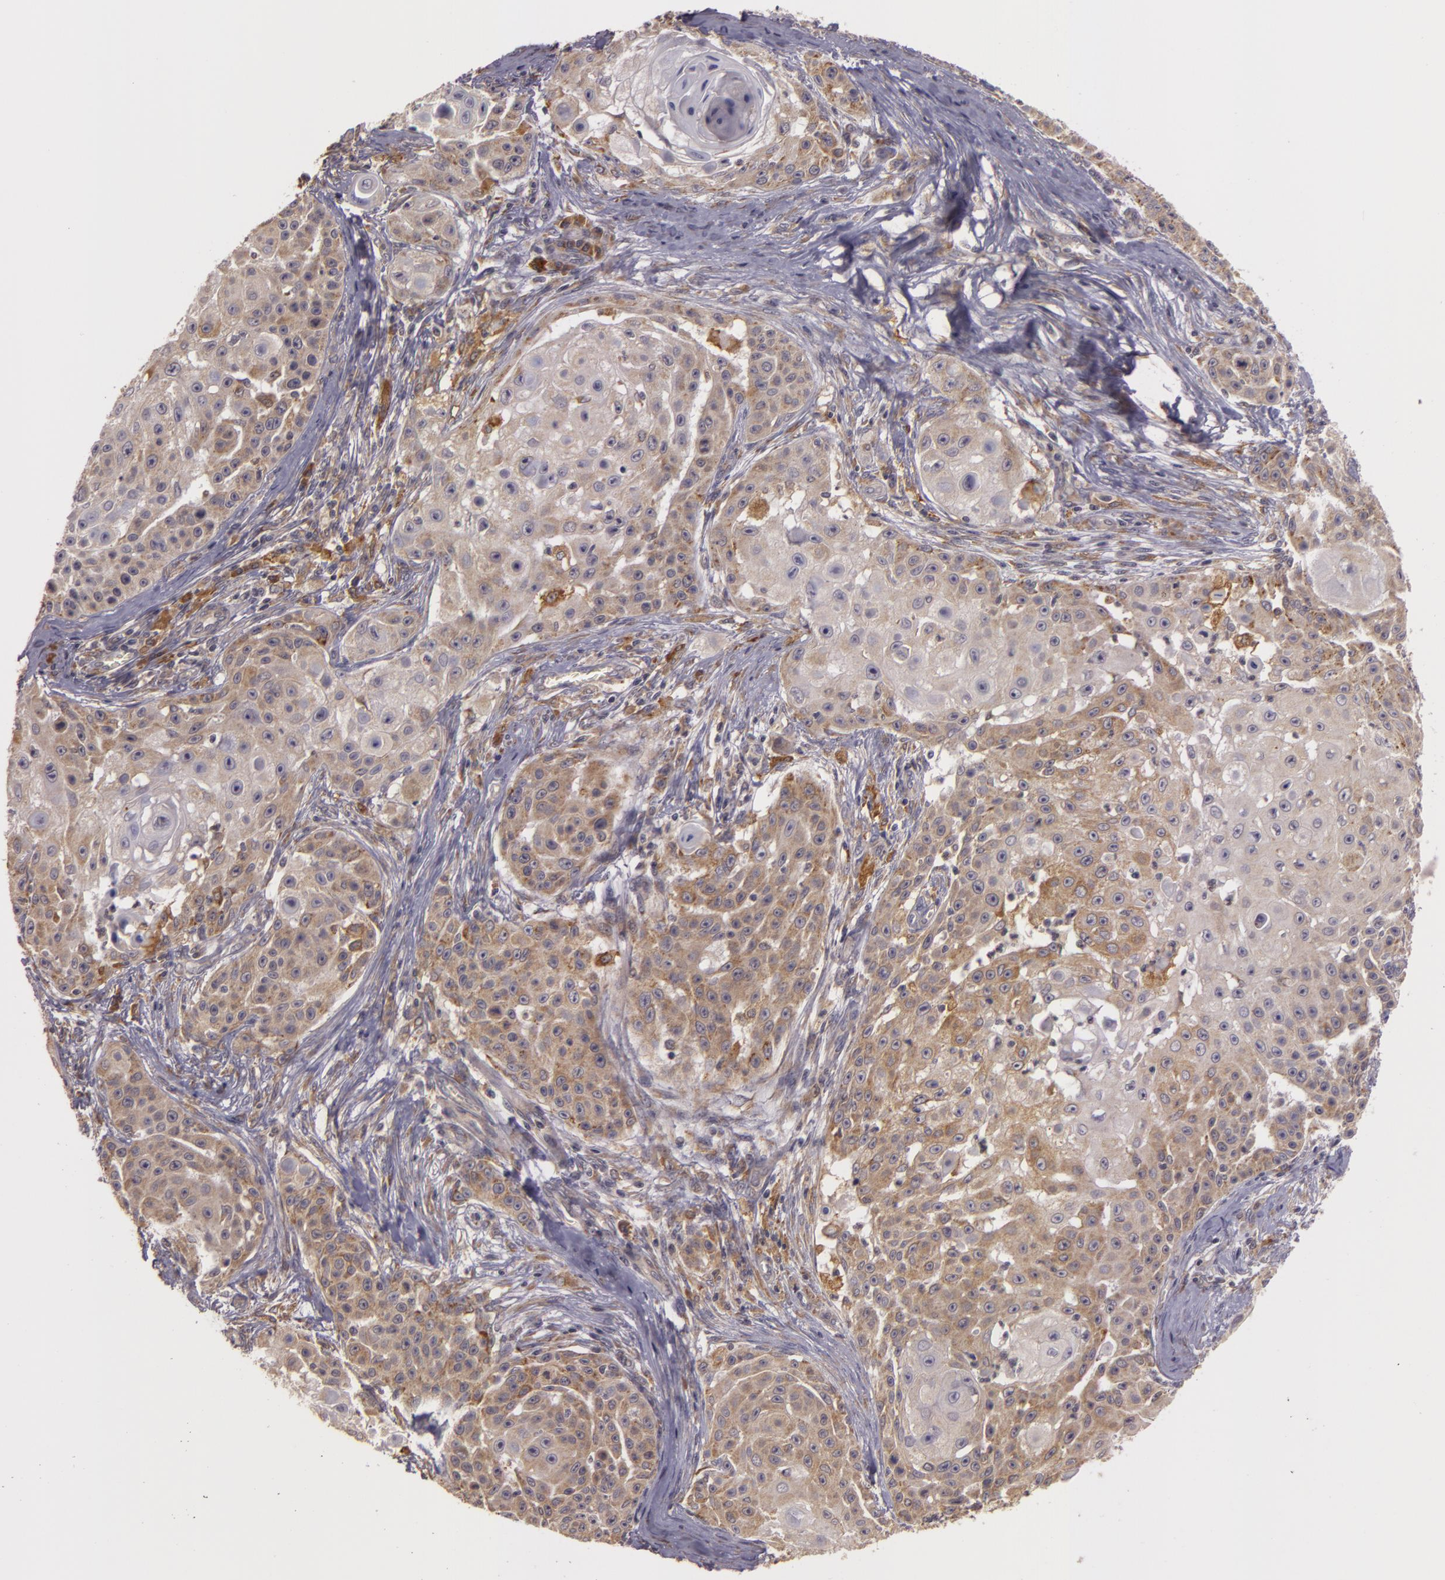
{"staining": {"intensity": "weak", "quantity": "<25%", "location": "cytoplasmic/membranous"}, "tissue": "skin cancer", "cell_type": "Tumor cells", "image_type": "cancer", "snomed": [{"axis": "morphology", "description": "Squamous cell carcinoma, NOS"}, {"axis": "topography", "description": "Skin"}], "caption": "Immunohistochemistry (IHC) of skin squamous cell carcinoma shows no positivity in tumor cells.", "gene": "PPP1R3F", "patient": {"sex": "female", "age": 57}}